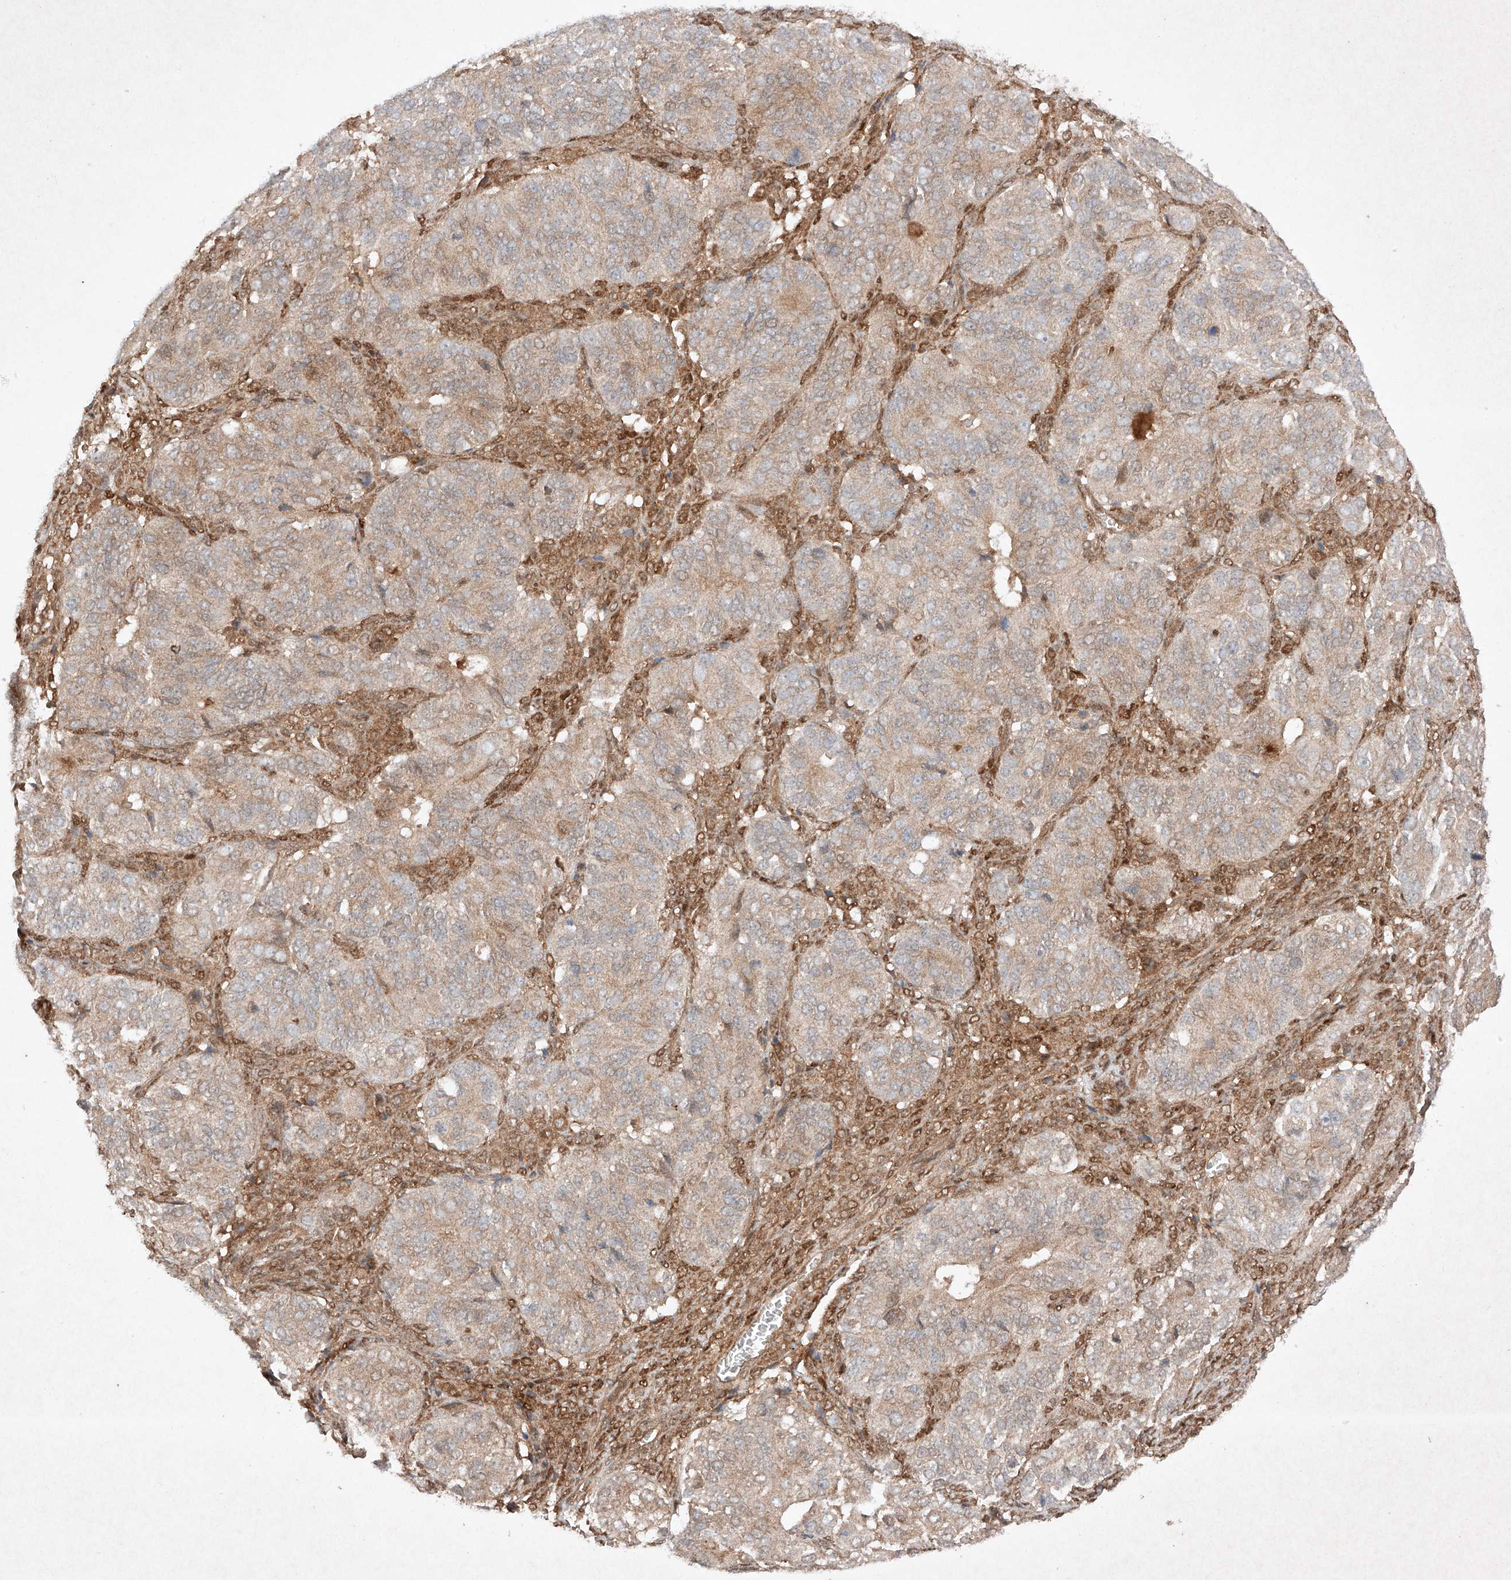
{"staining": {"intensity": "weak", "quantity": "25%-75%", "location": "cytoplasmic/membranous"}, "tissue": "ovarian cancer", "cell_type": "Tumor cells", "image_type": "cancer", "snomed": [{"axis": "morphology", "description": "Carcinoma, endometroid"}, {"axis": "topography", "description": "Ovary"}], "caption": "Immunohistochemical staining of human ovarian cancer displays low levels of weak cytoplasmic/membranous positivity in approximately 25%-75% of tumor cells. The staining is performed using DAB (3,3'-diaminobenzidine) brown chromogen to label protein expression. The nuclei are counter-stained blue using hematoxylin.", "gene": "RNF31", "patient": {"sex": "female", "age": 51}}